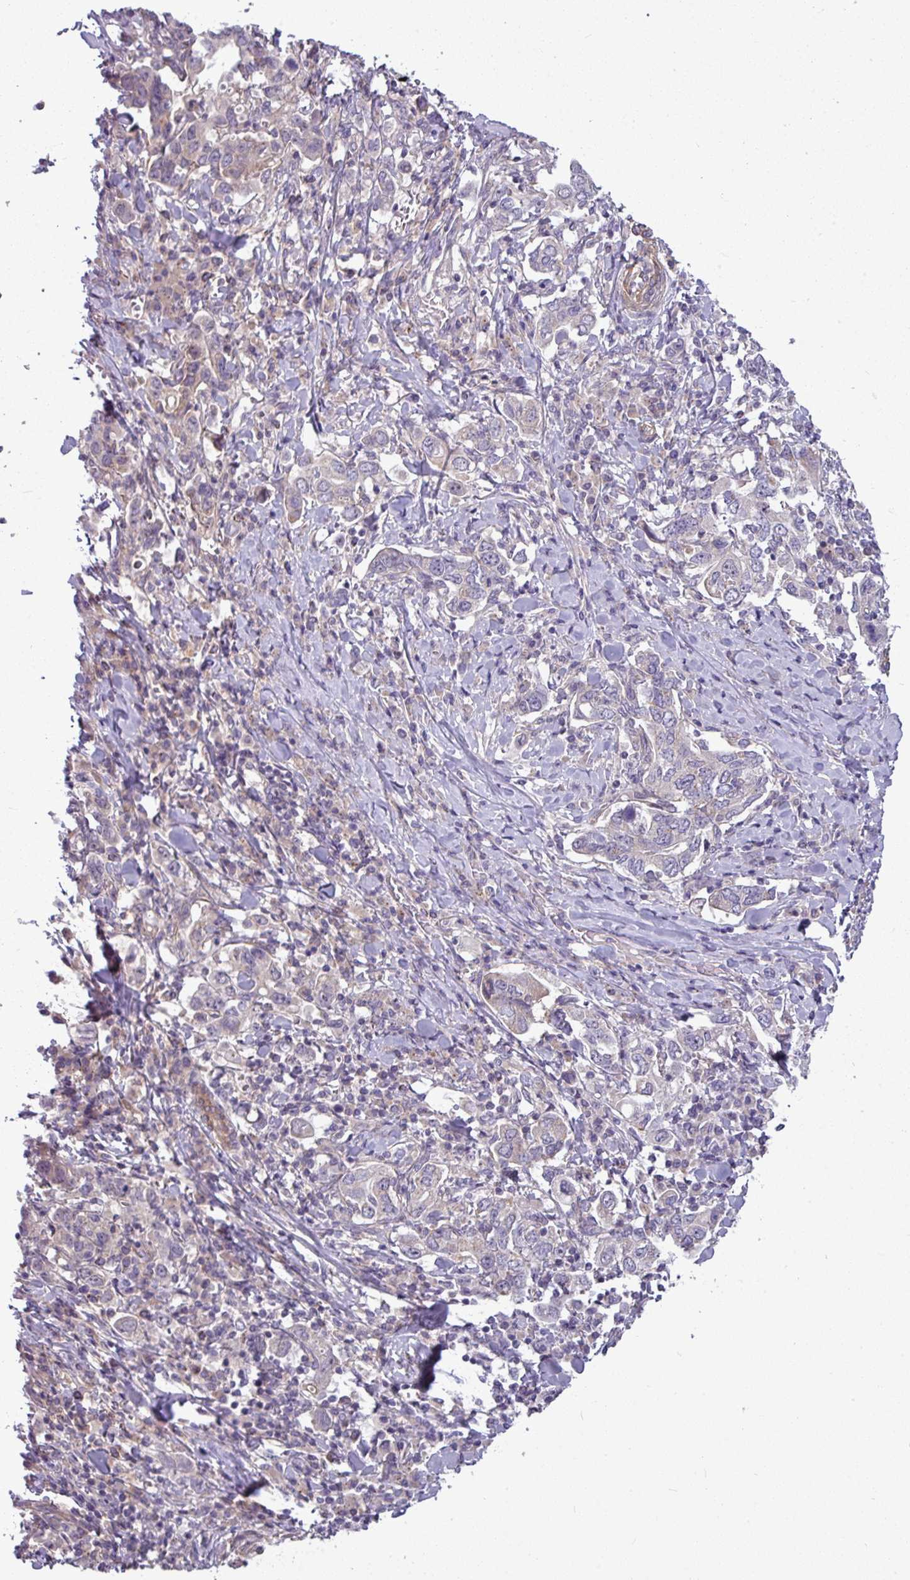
{"staining": {"intensity": "negative", "quantity": "none", "location": "none"}, "tissue": "stomach cancer", "cell_type": "Tumor cells", "image_type": "cancer", "snomed": [{"axis": "morphology", "description": "Adenocarcinoma, NOS"}, {"axis": "topography", "description": "Stomach, upper"}, {"axis": "topography", "description": "Stomach"}], "caption": "Immunohistochemistry of human stomach cancer exhibits no staining in tumor cells.", "gene": "ZNF35", "patient": {"sex": "male", "age": 62}}